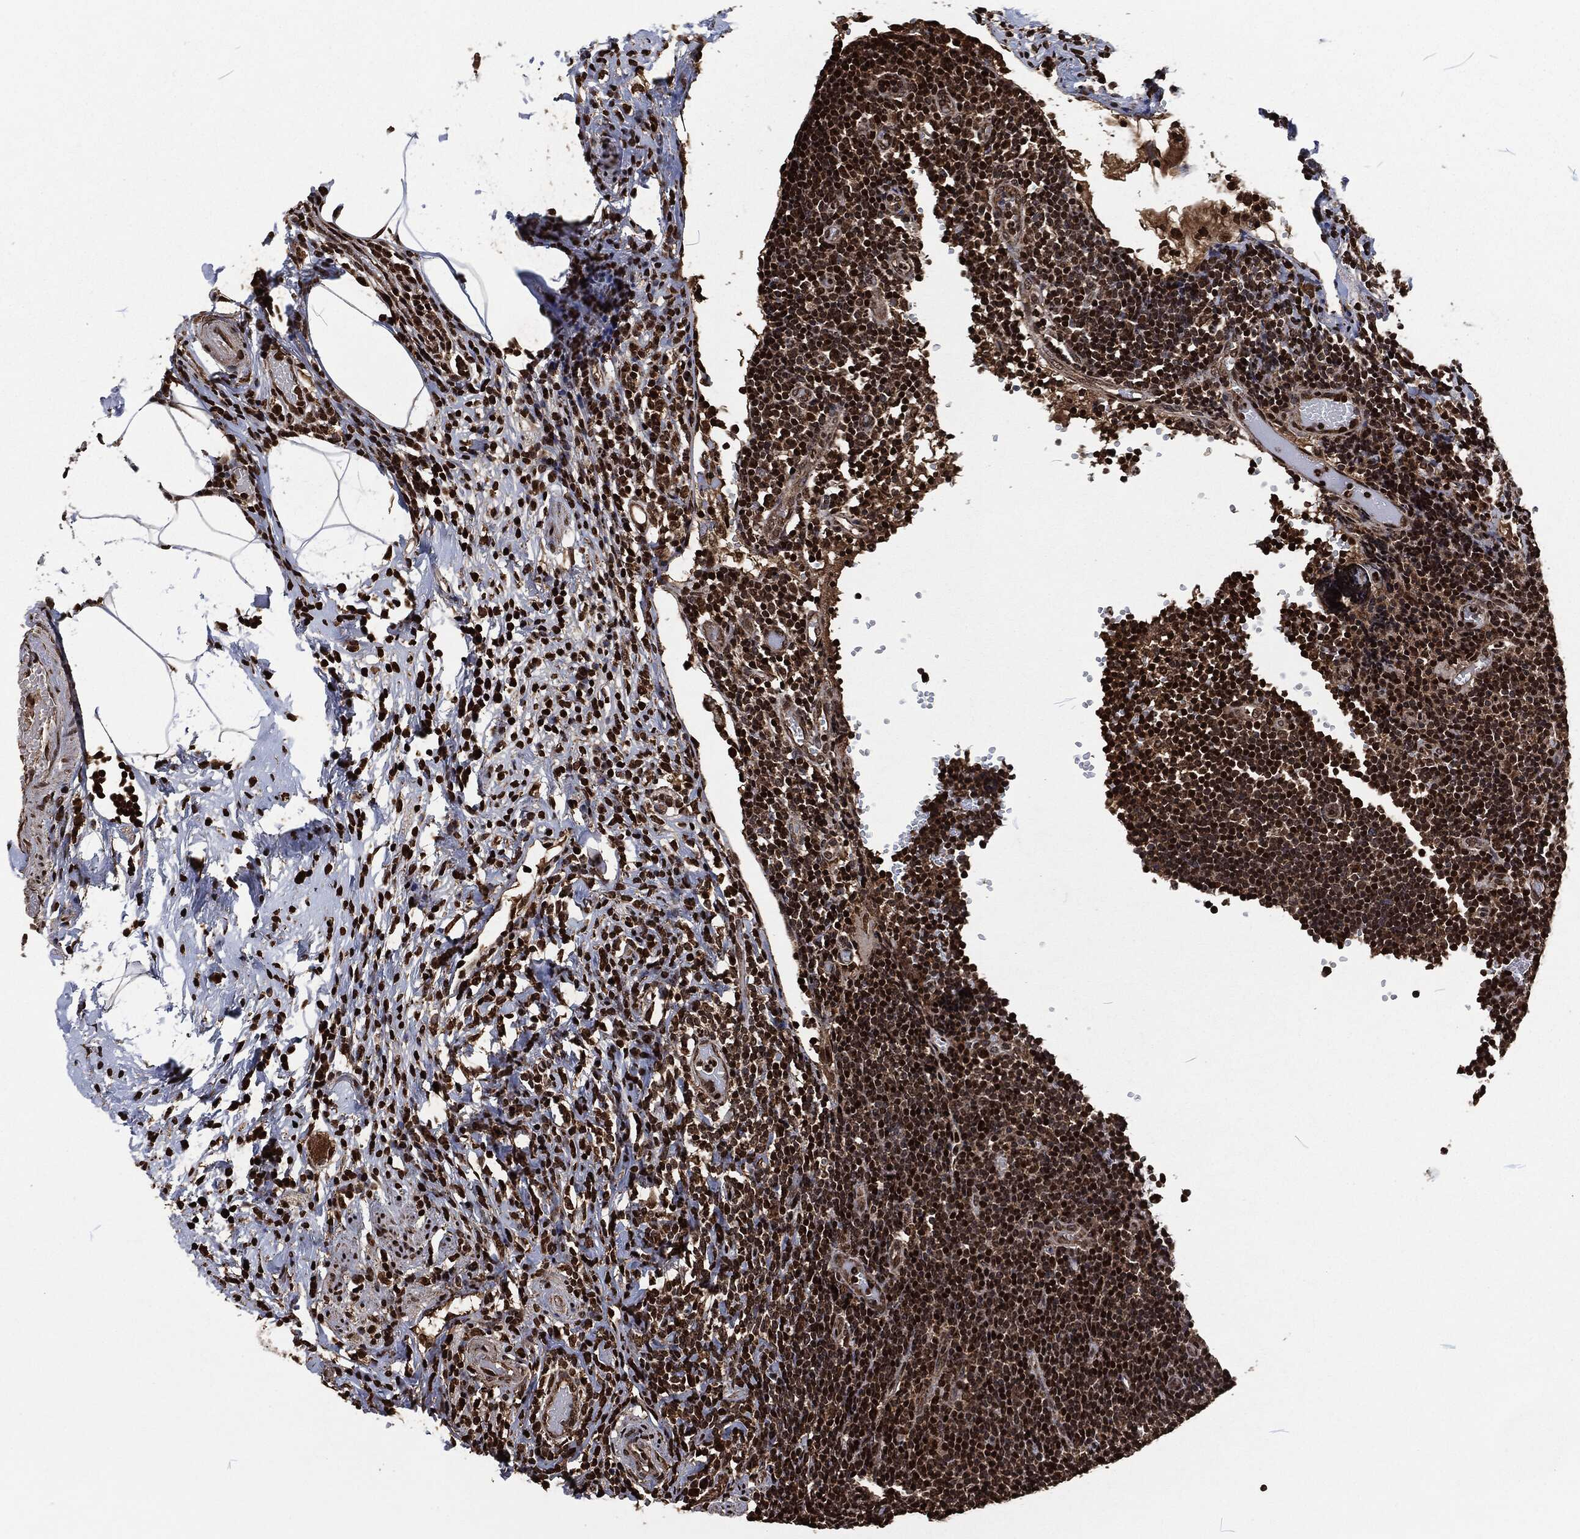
{"staining": {"intensity": "strong", "quantity": "<25%", "location": "nuclear"}, "tissue": "appendix", "cell_type": "Glandular cells", "image_type": "normal", "snomed": [{"axis": "morphology", "description": "Normal tissue, NOS"}, {"axis": "topography", "description": "Appendix"}], "caption": "Protein analysis of benign appendix exhibits strong nuclear staining in about <25% of glandular cells. Immunohistochemistry (ihc) stains the protein of interest in brown and the nuclei are stained blue.", "gene": "SNAI1", "patient": {"sex": "female", "age": 40}}